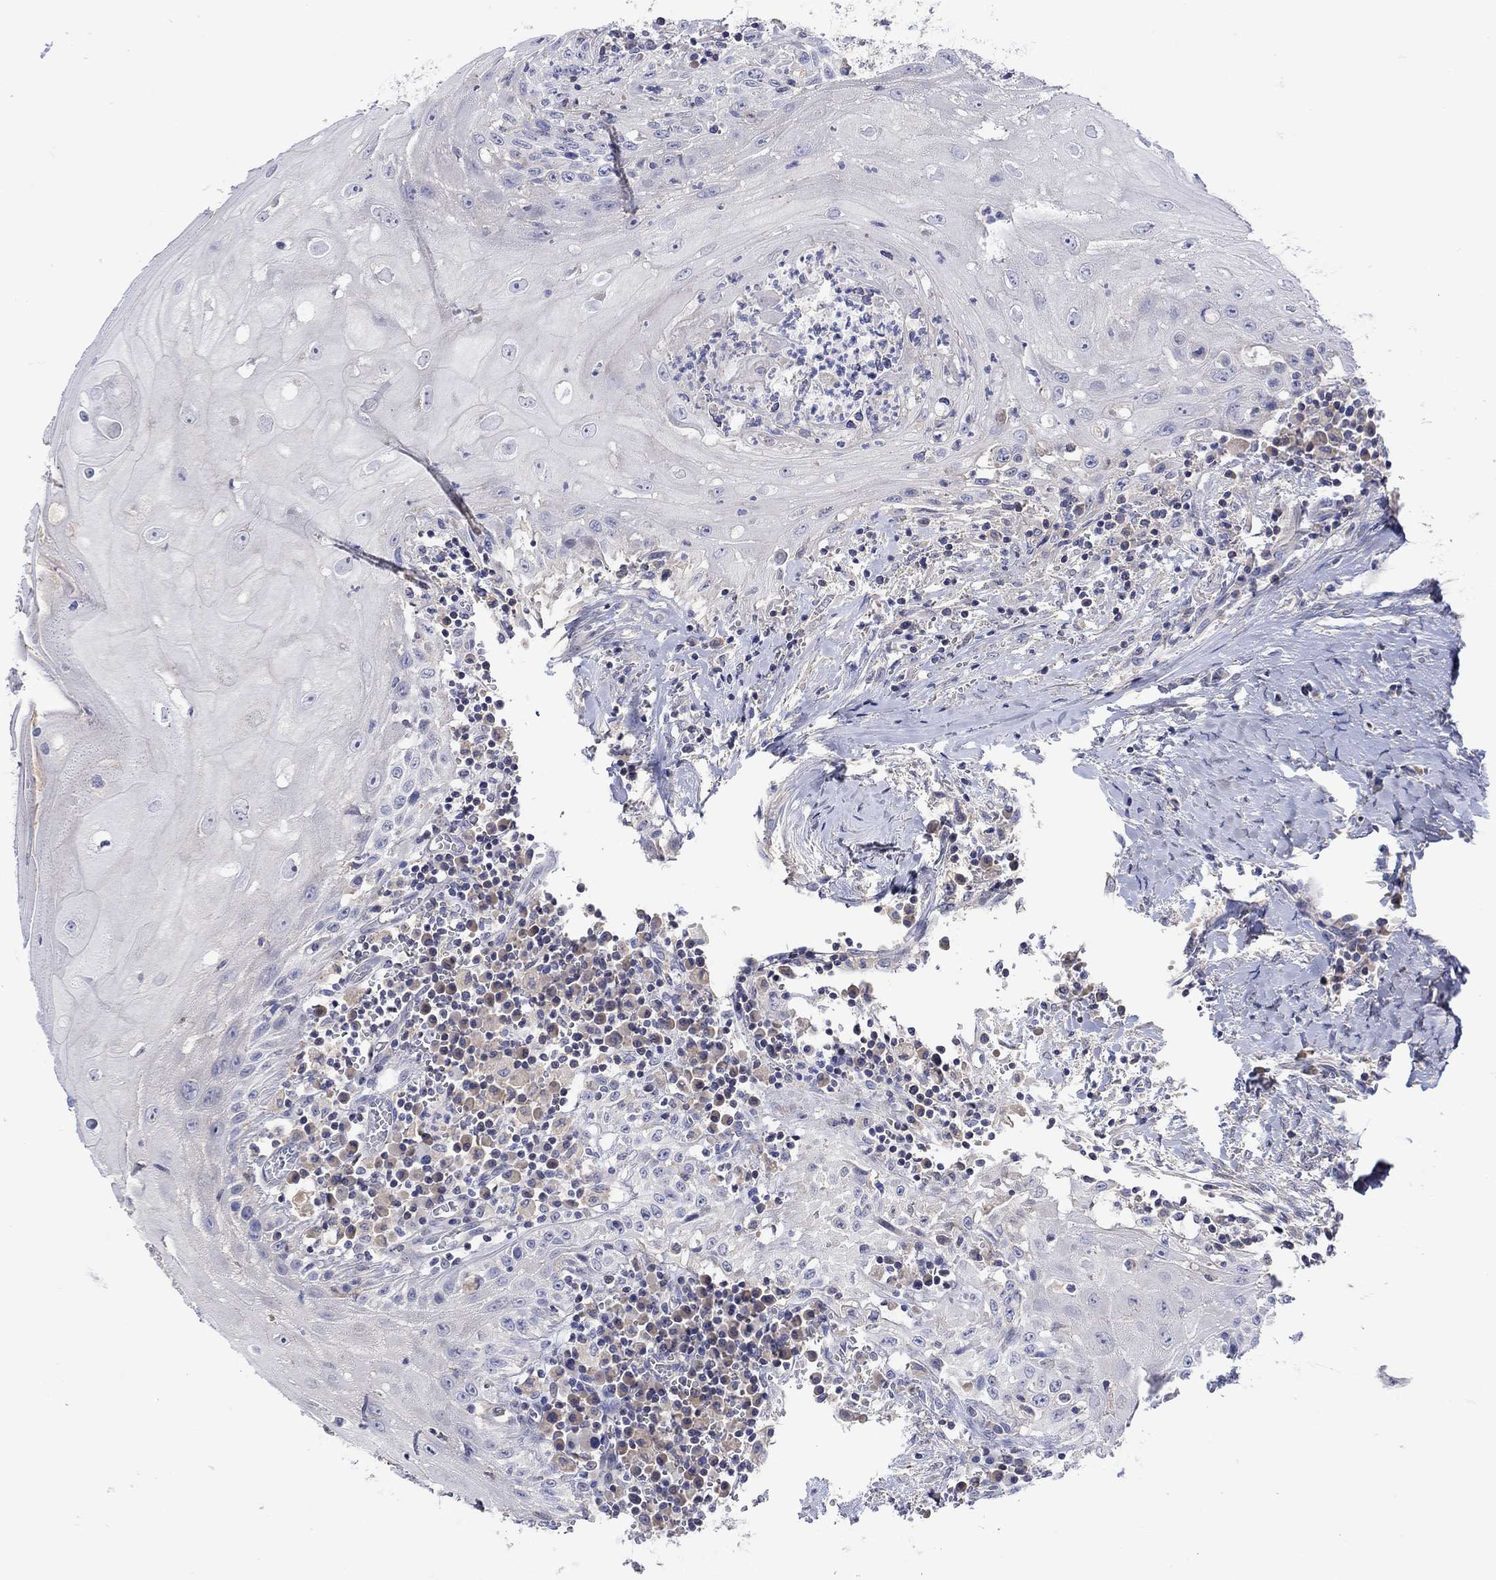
{"staining": {"intensity": "negative", "quantity": "none", "location": "none"}, "tissue": "head and neck cancer", "cell_type": "Tumor cells", "image_type": "cancer", "snomed": [{"axis": "morphology", "description": "Squamous cell carcinoma, NOS"}, {"axis": "topography", "description": "Oral tissue"}, {"axis": "topography", "description": "Head-Neck"}], "caption": "An IHC histopathology image of squamous cell carcinoma (head and neck) is shown. There is no staining in tumor cells of squamous cell carcinoma (head and neck). (Immunohistochemistry, brightfield microscopy, high magnification).", "gene": "MSI1", "patient": {"sex": "male", "age": 58}}